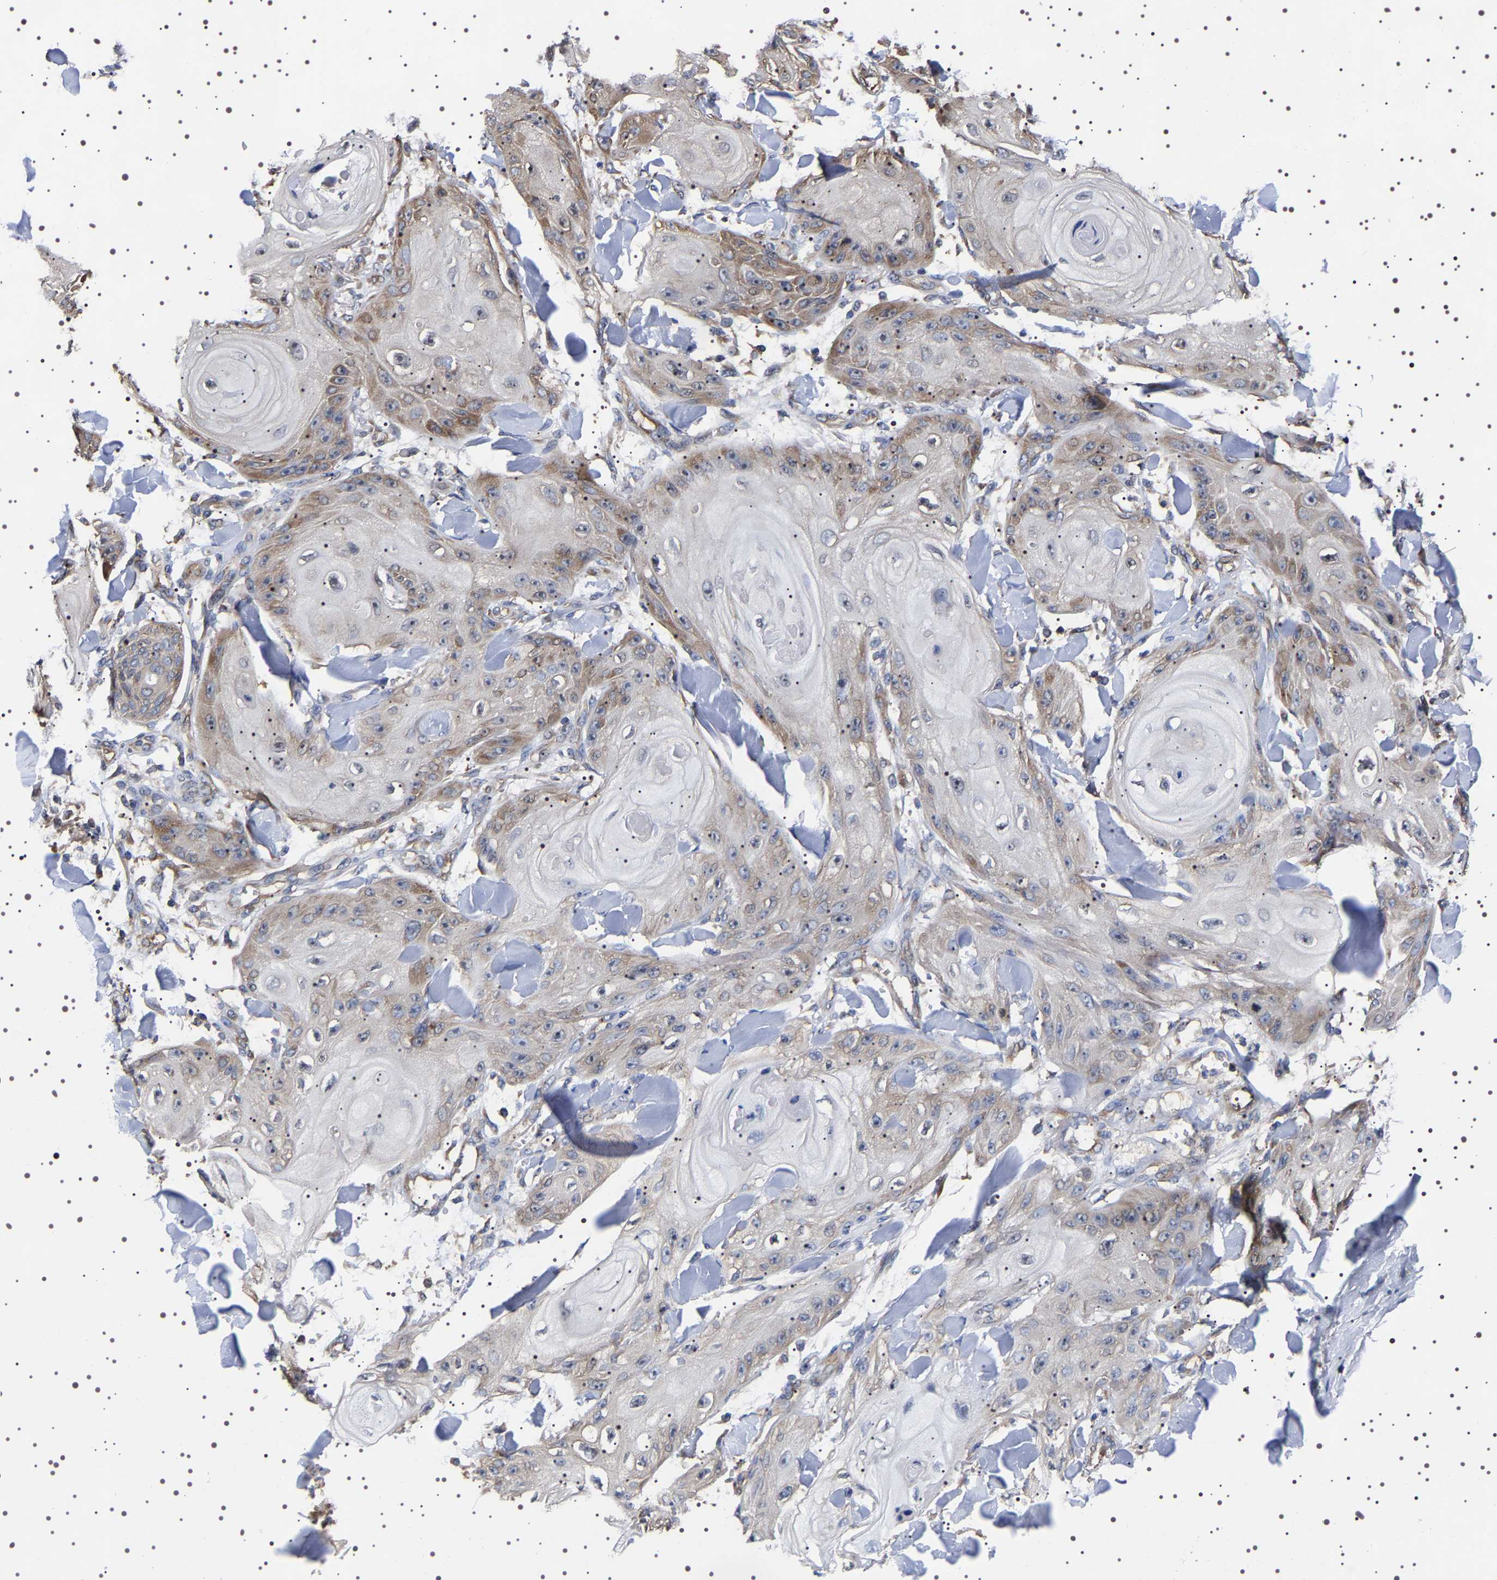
{"staining": {"intensity": "weak", "quantity": "<25%", "location": "cytoplasmic/membranous"}, "tissue": "skin cancer", "cell_type": "Tumor cells", "image_type": "cancer", "snomed": [{"axis": "morphology", "description": "Squamous cell carcinoma, NOS"}, {"axis": "topography", "description": "Skin"}], "caption": "Skin squamous cell carcinoma was stained to show a protein in brown. There is no significant expression in tumor cells.", "gene": "DARS1", "patient": {"sex": "male", "age": 74}}